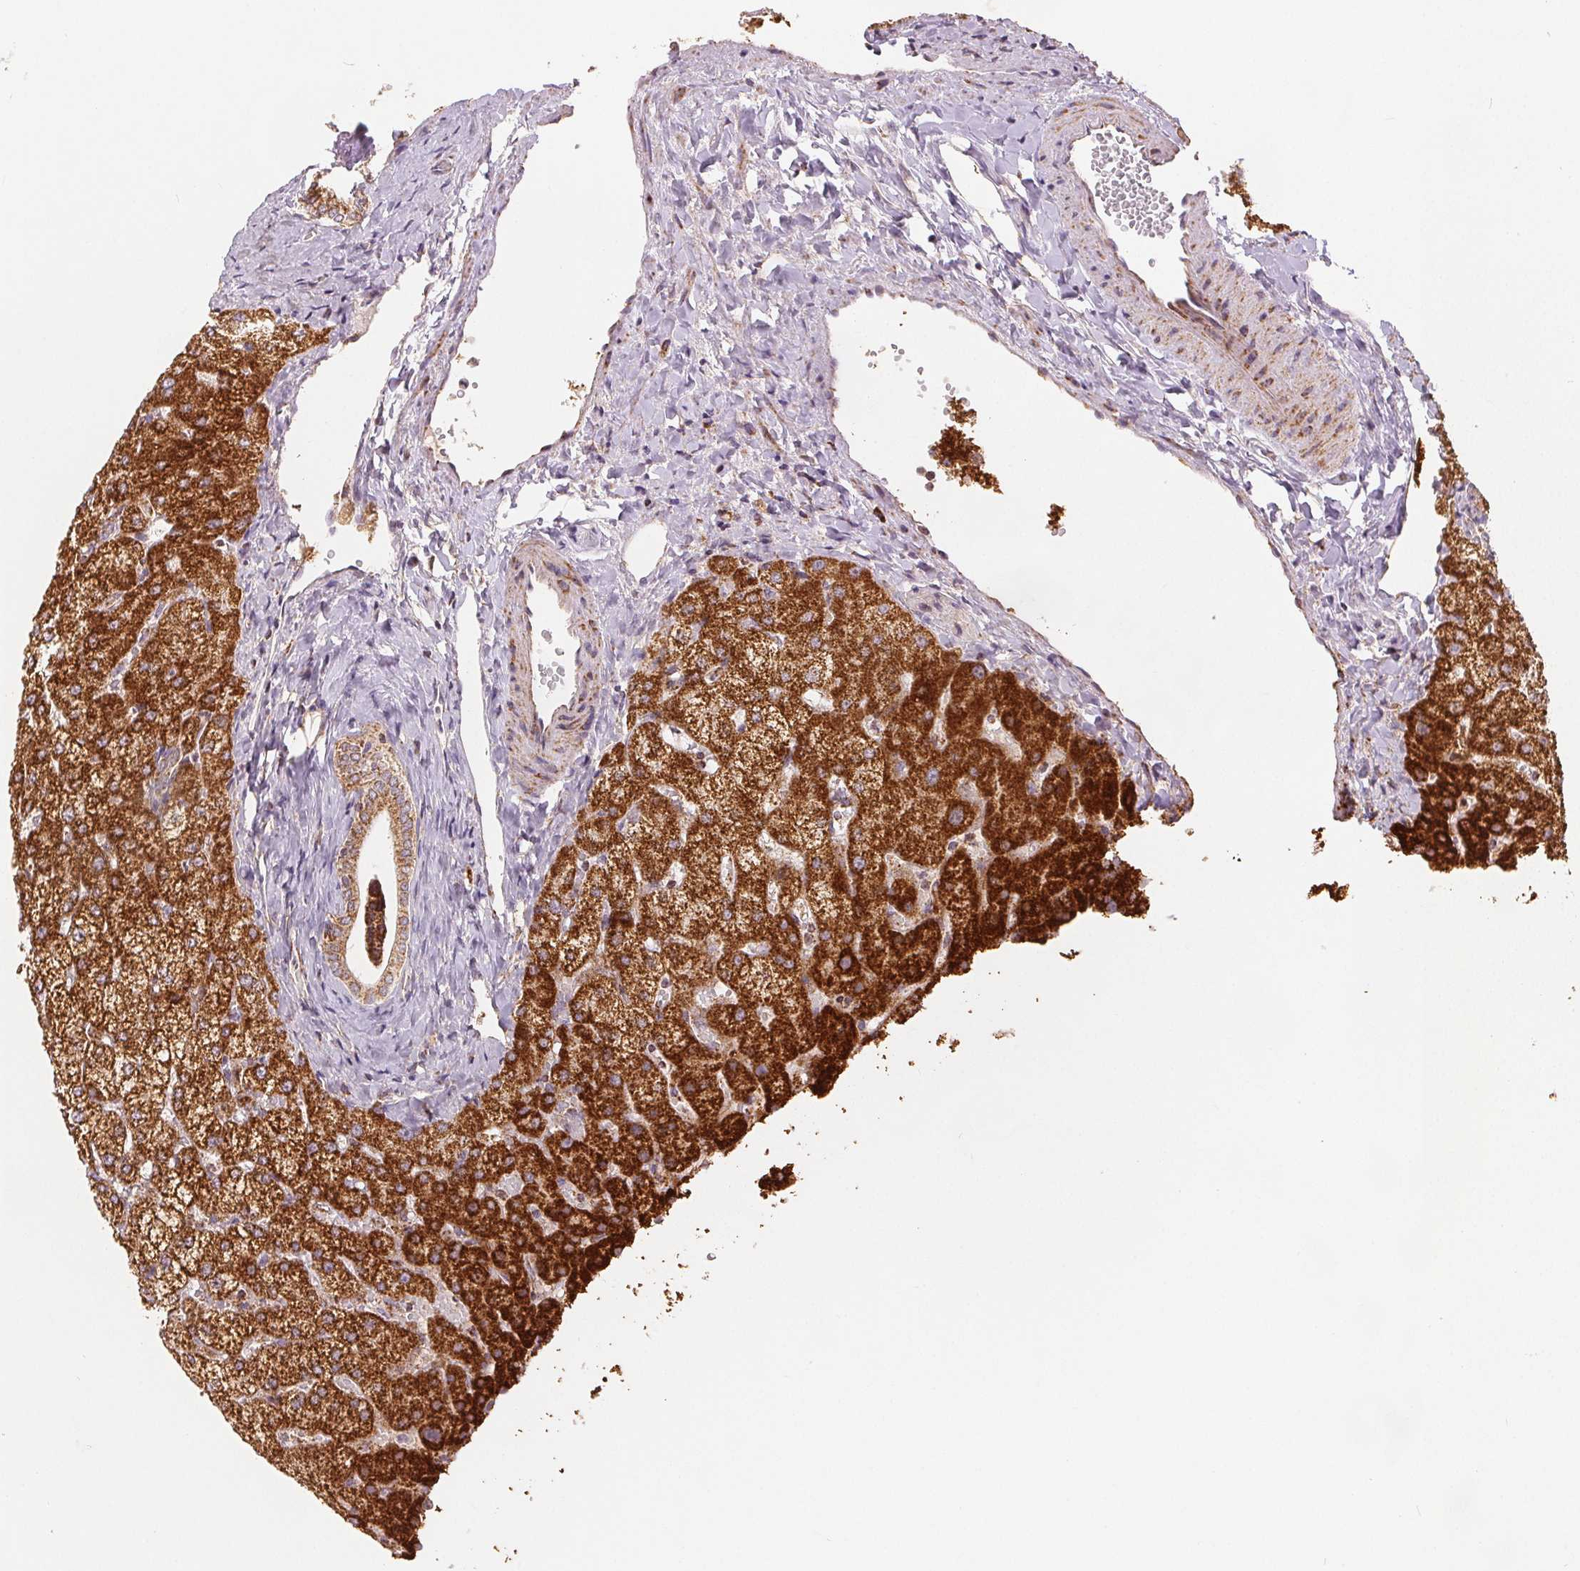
{"staining": {"intensity": "moderate", "quantity": ">75%", "location": "cytoplasmic/membranous"}, "tissue": "liver", "cell_type": "Cholangiocytes", "image_type": "normal", "snomed": [{"axis": "morphology", "description": "Normal tissue, NOS"}, {"axis": "topography", "description": "Liver"}], "caption": "About >75% of cholangiocytes in normal human liver demonstrate moderate cytoplasmic/membranous protein expression as visualized by brown immunohistochemical staining.", "gene": "SDHB", "patient": {"sex": "female", "age": 54}}